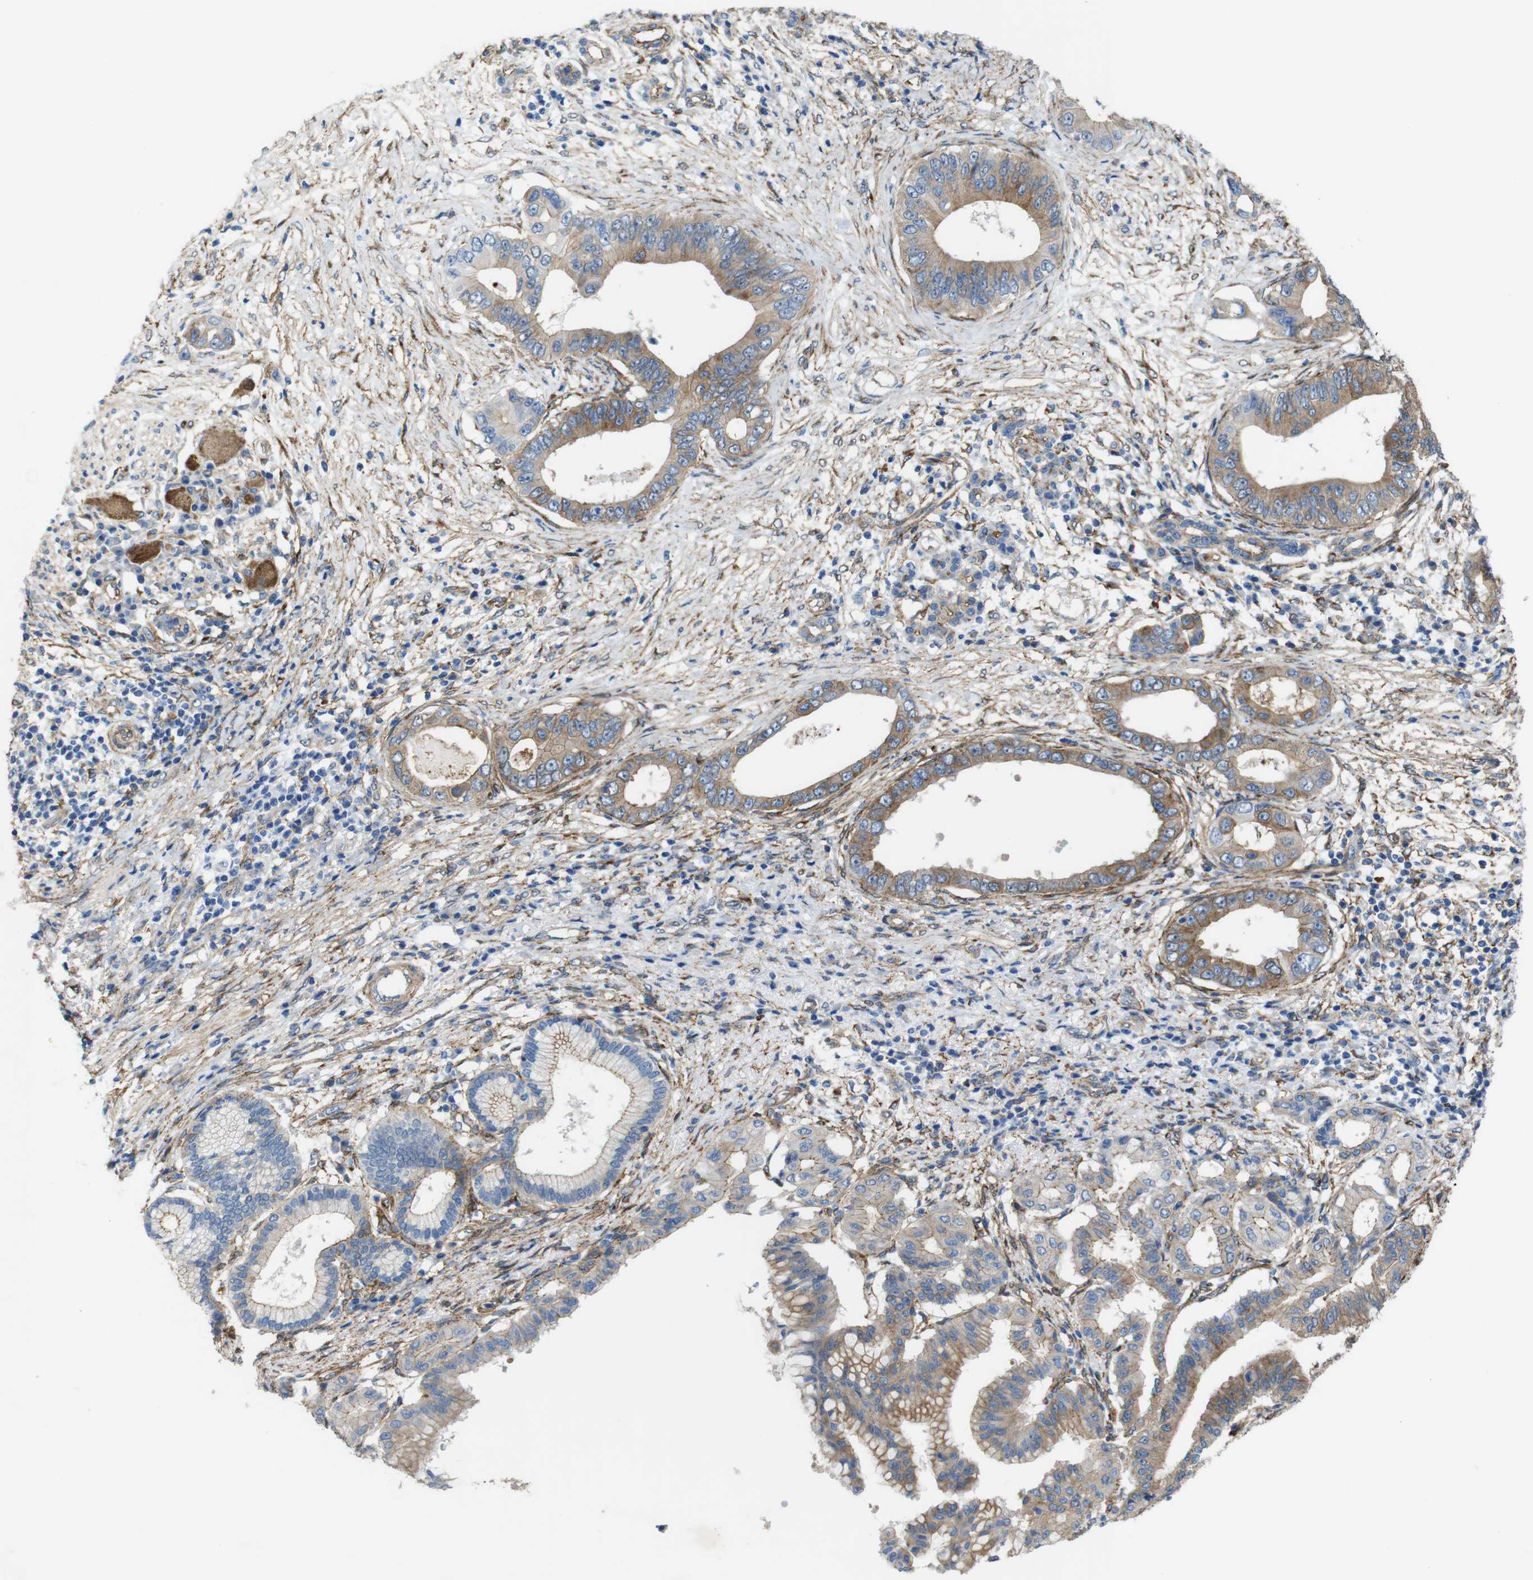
{"staining": {"intensity": "moderate", "quantity": ">75%", "location": "cytoplasmic/membranous"}, "tissue": "pancreatic cancer", "cell_type": "Tumor cells", "image_type": "cancer", "snomed": [{"axis": "morphology", "description": "Adenocarcinoma, NOS"}, {"axis": "topography", "description": "Pancreas"}], "caption": "A high-resolution image shows immunohistochemistry staining of adenocarcinoma (pancreatic), which demonstrates moderate cytoplasmic/membranous positivity in approximately >75% of tumor cells.", "gene": "PTGER4", "patient": {"sex": "male", "age": 77}}